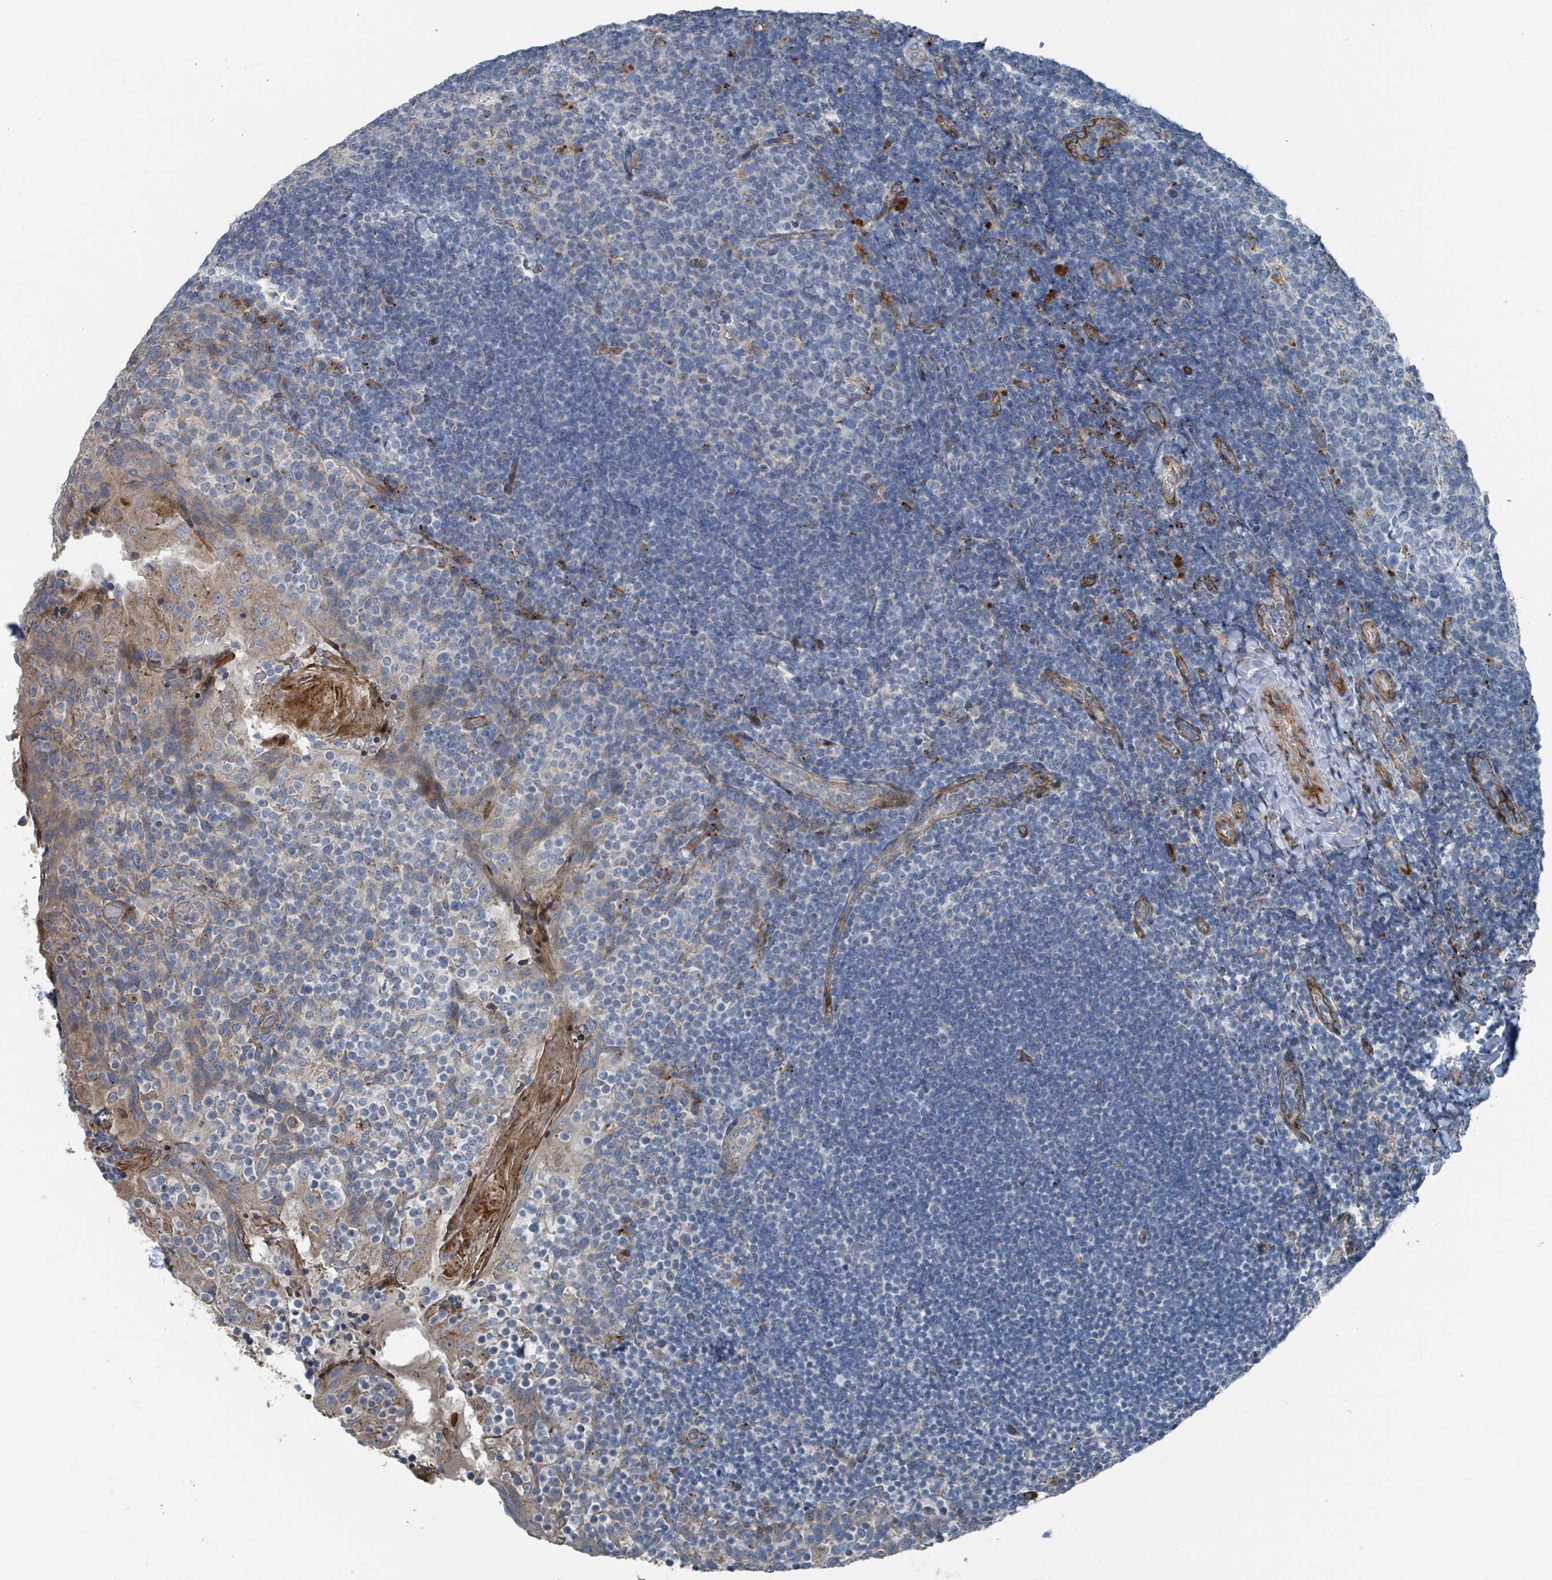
{"staining": {"intensity": "negative", "quantity": "none", "location": "none"}, "tissue": "tonsil", "cell_type": "Germinal center cells", "image_type": "normal", "snomed": [{"axis": "morphology", "description": "Normal tissue, NOS"}, {"axis": "topography", "description": "Tonsil"}], "caption": "High magnification brightfield microscopy of benign tonsil stained with DAB (3,3'-diaminobenzidine) (brown) and counterstained with hematoxylin (blue): germinal center cells show no significant positivity.", "gene": "DIPK2A", "patient": {"sex": "female", "age": 10}}